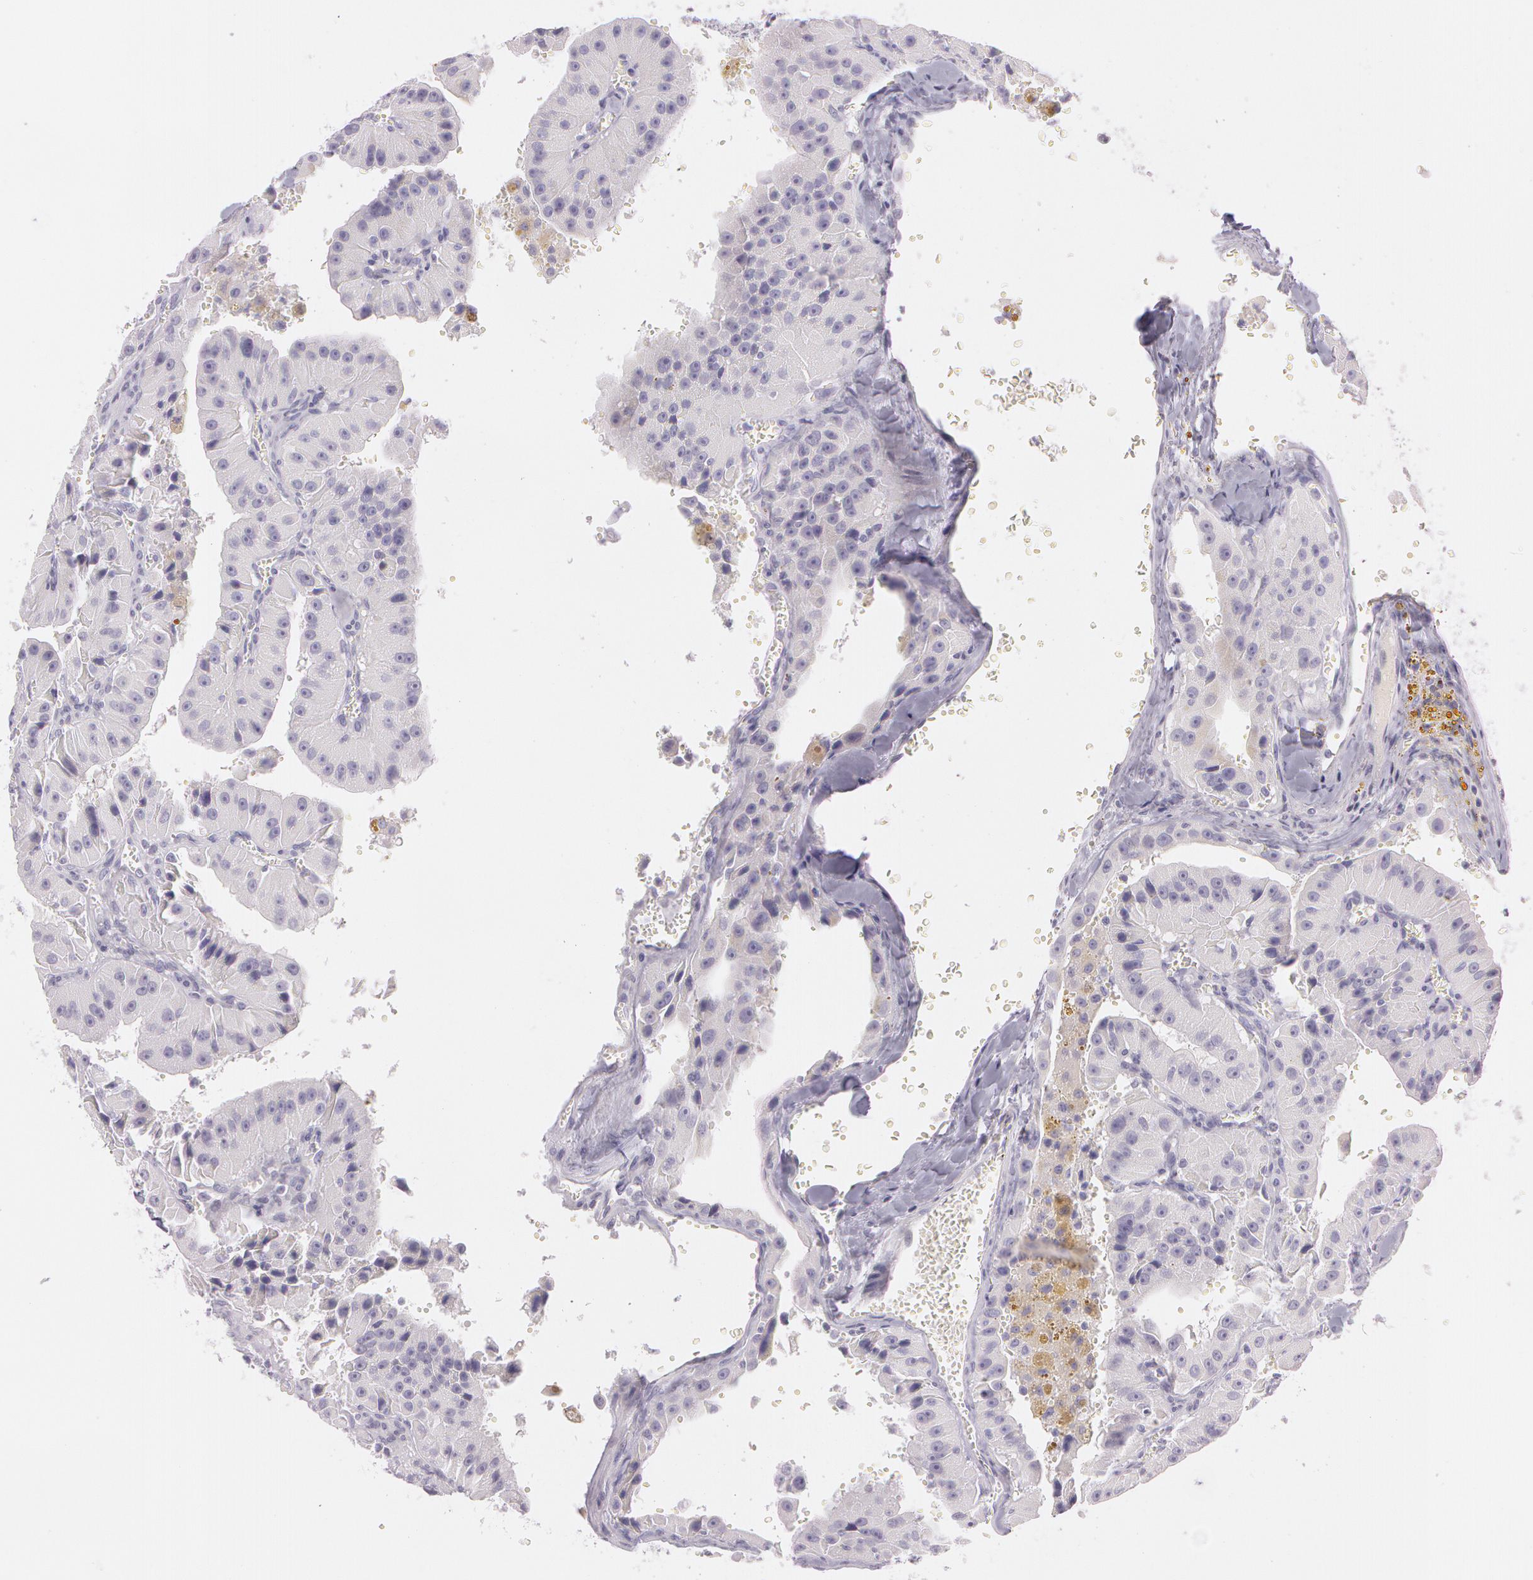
{"staining": {"intensity": "negative", "quantity": "none", "location": "none"}, "tissue": "thyroid cancer", "cell_type": "Tumor cells", "image_type": "cancer", "snomed": [{"axis": "morphology", "description": "Carcinoma, NOS"}, {"axis": "topography", "description": "Thyroid gland"}], "caption": "Image shows no protein expression in tumor cells of thyroid cancer (carcinoma) tissue.", "gene": "OTC", "patient": {"sex": "male", "age": 76}}